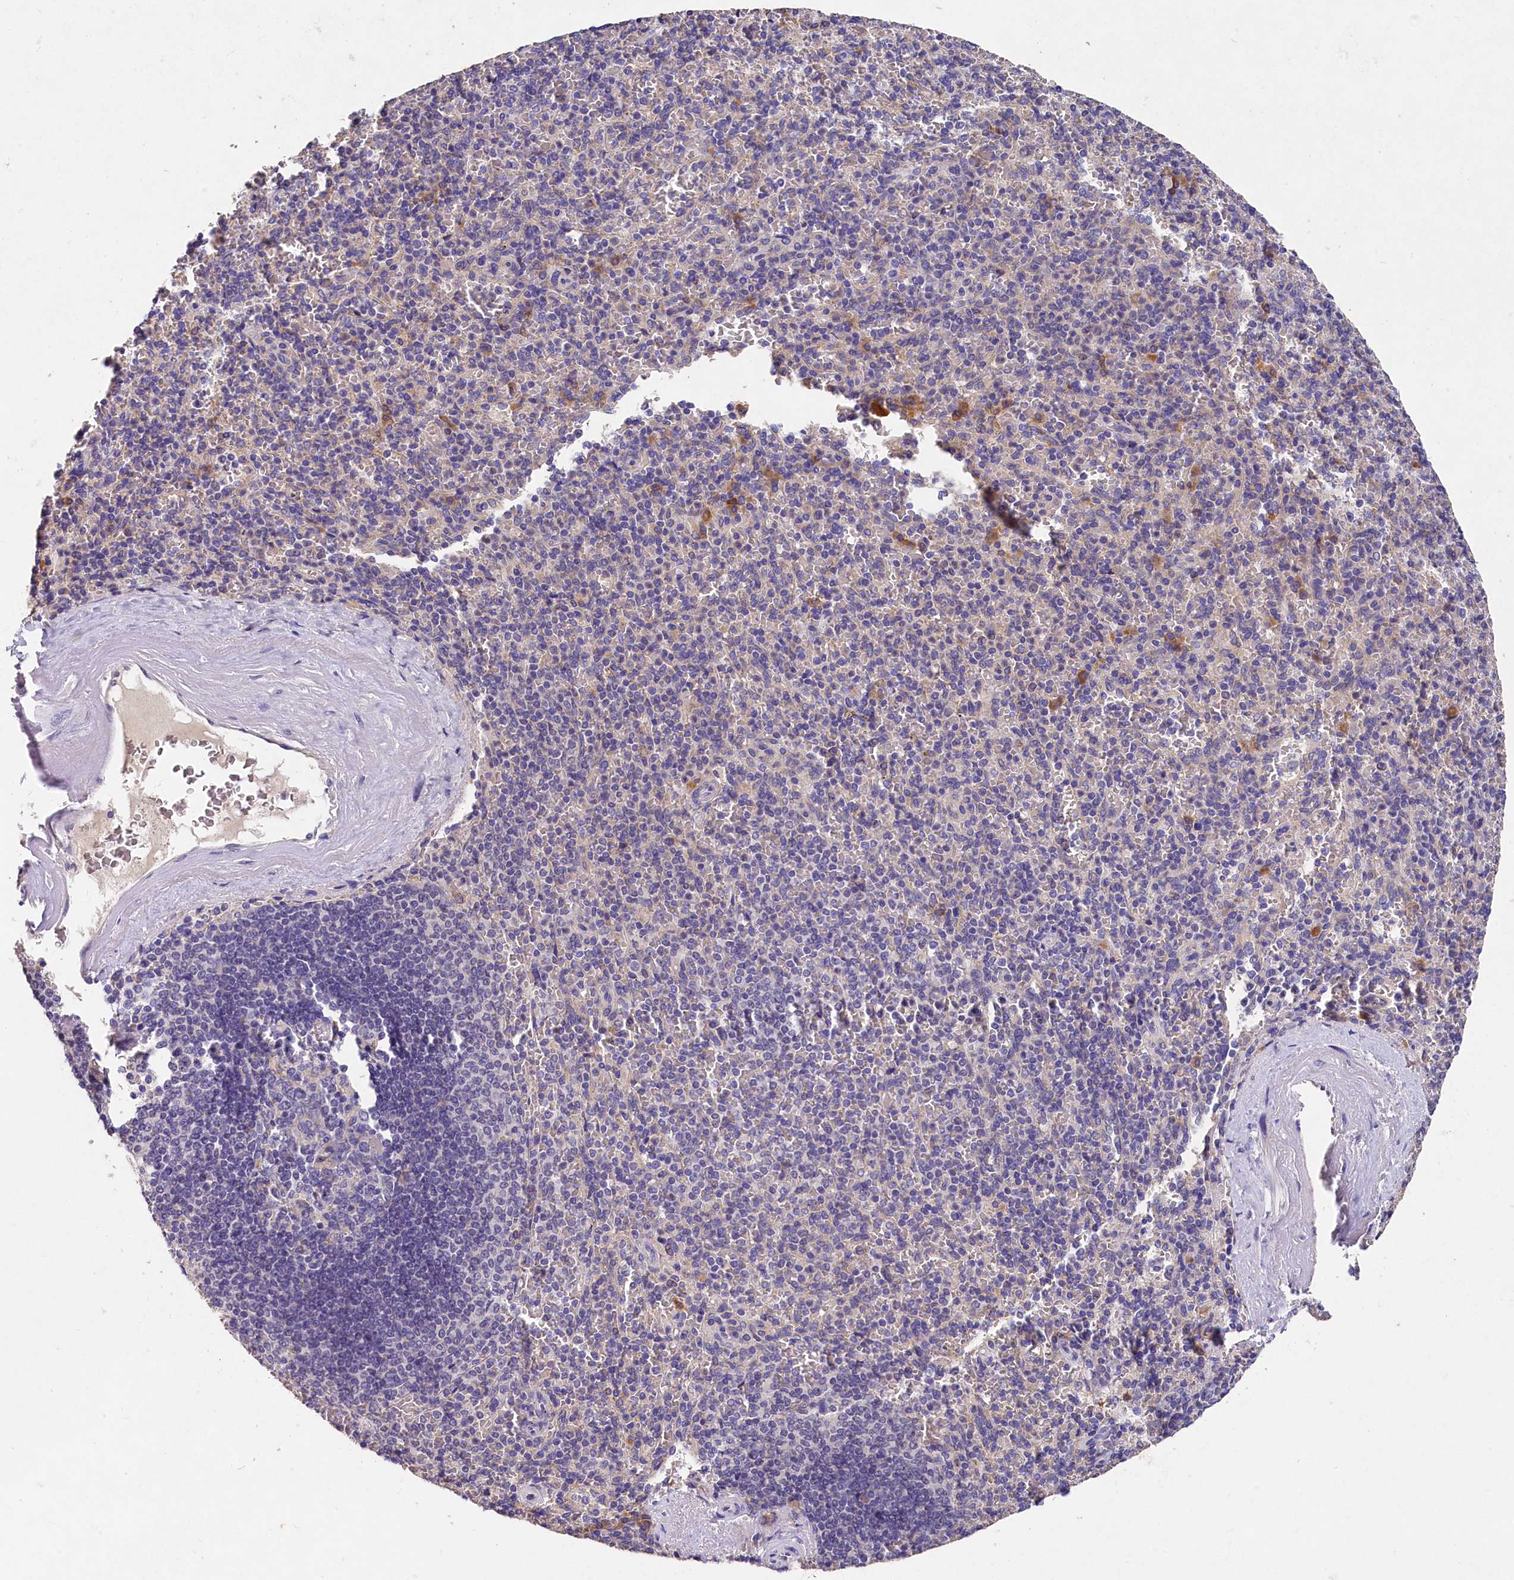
{"staining": {"intensity": "weak", "quantity": "<25%", "location": "cytoplasmic/membranous"}, "tissue": "spleen", "cell_type": "Cells in red pulp", "image_type": "normal", "snomed": [{"axis": "morphology", "description": "Normal tissue, NOS"}, {"axis": "topography", "description": "Spleen"}], "caption": "Spleen stained for a protein using IHC shows no positivity cells in red pulp.", "gene": "ST7L", "patient": {"sex": "male", "age": 82}}